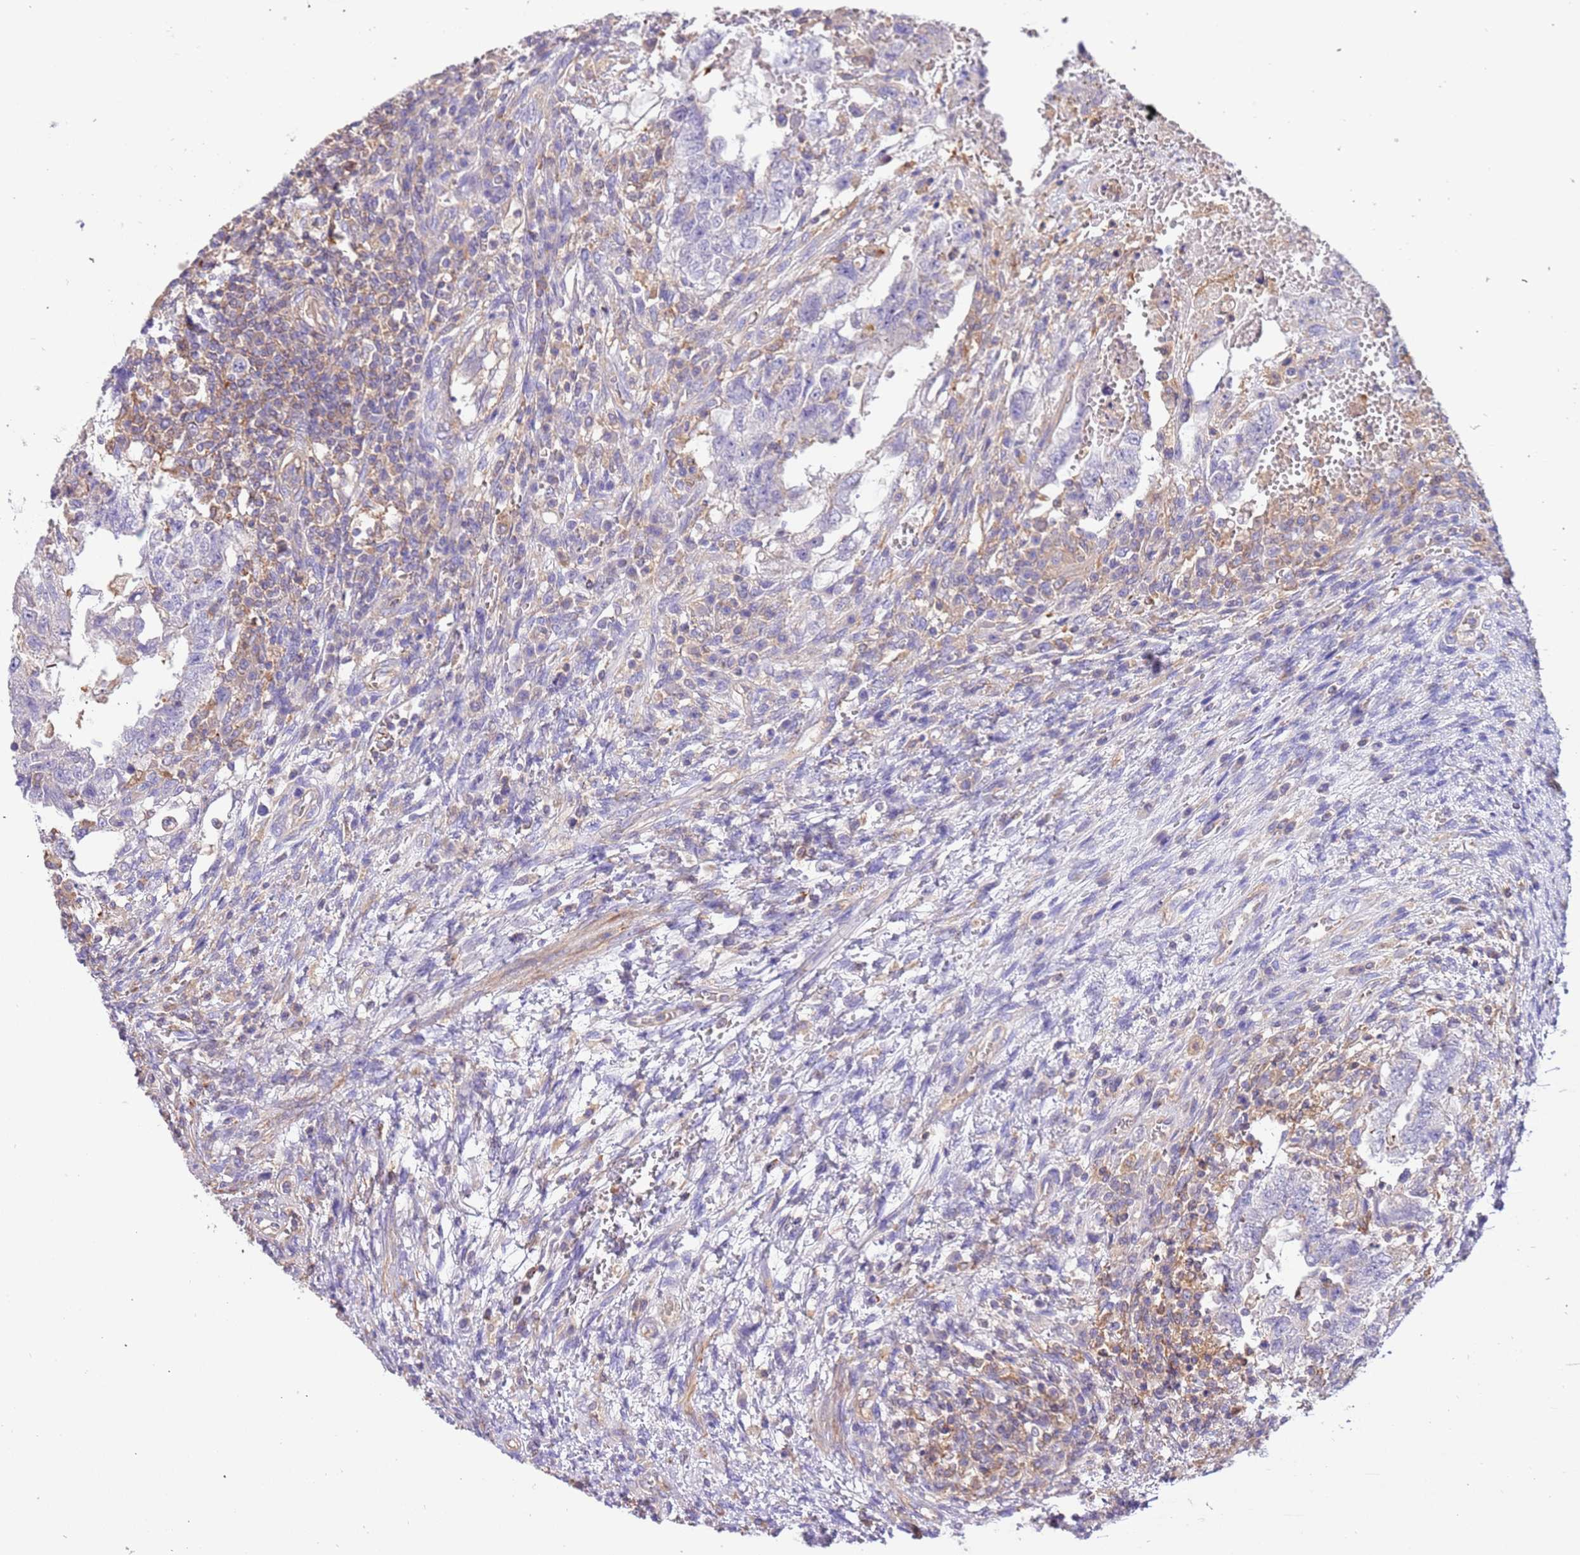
{"staining": {"intensity": "negative", "quantity": "none", "location": "none"}, "tissue": "testis cancer", "cell_type": "Tumor cells", "image_type": "cancer", "snomed": [{"axis": "morphology", "description": "Carcinoma, Embryonal, NOS"}, {"axis": "topography", "description": "Testis"}], "caption": "This image is of testis embryonal carcinoma stained with immunohistochemistry (IHC) to label a protein in brown with the nuclei are counter-stained blue. There is no expression in tumor cells.", "gene": "NAALADL1", "patient": {"sex": "male", "age": 26}}